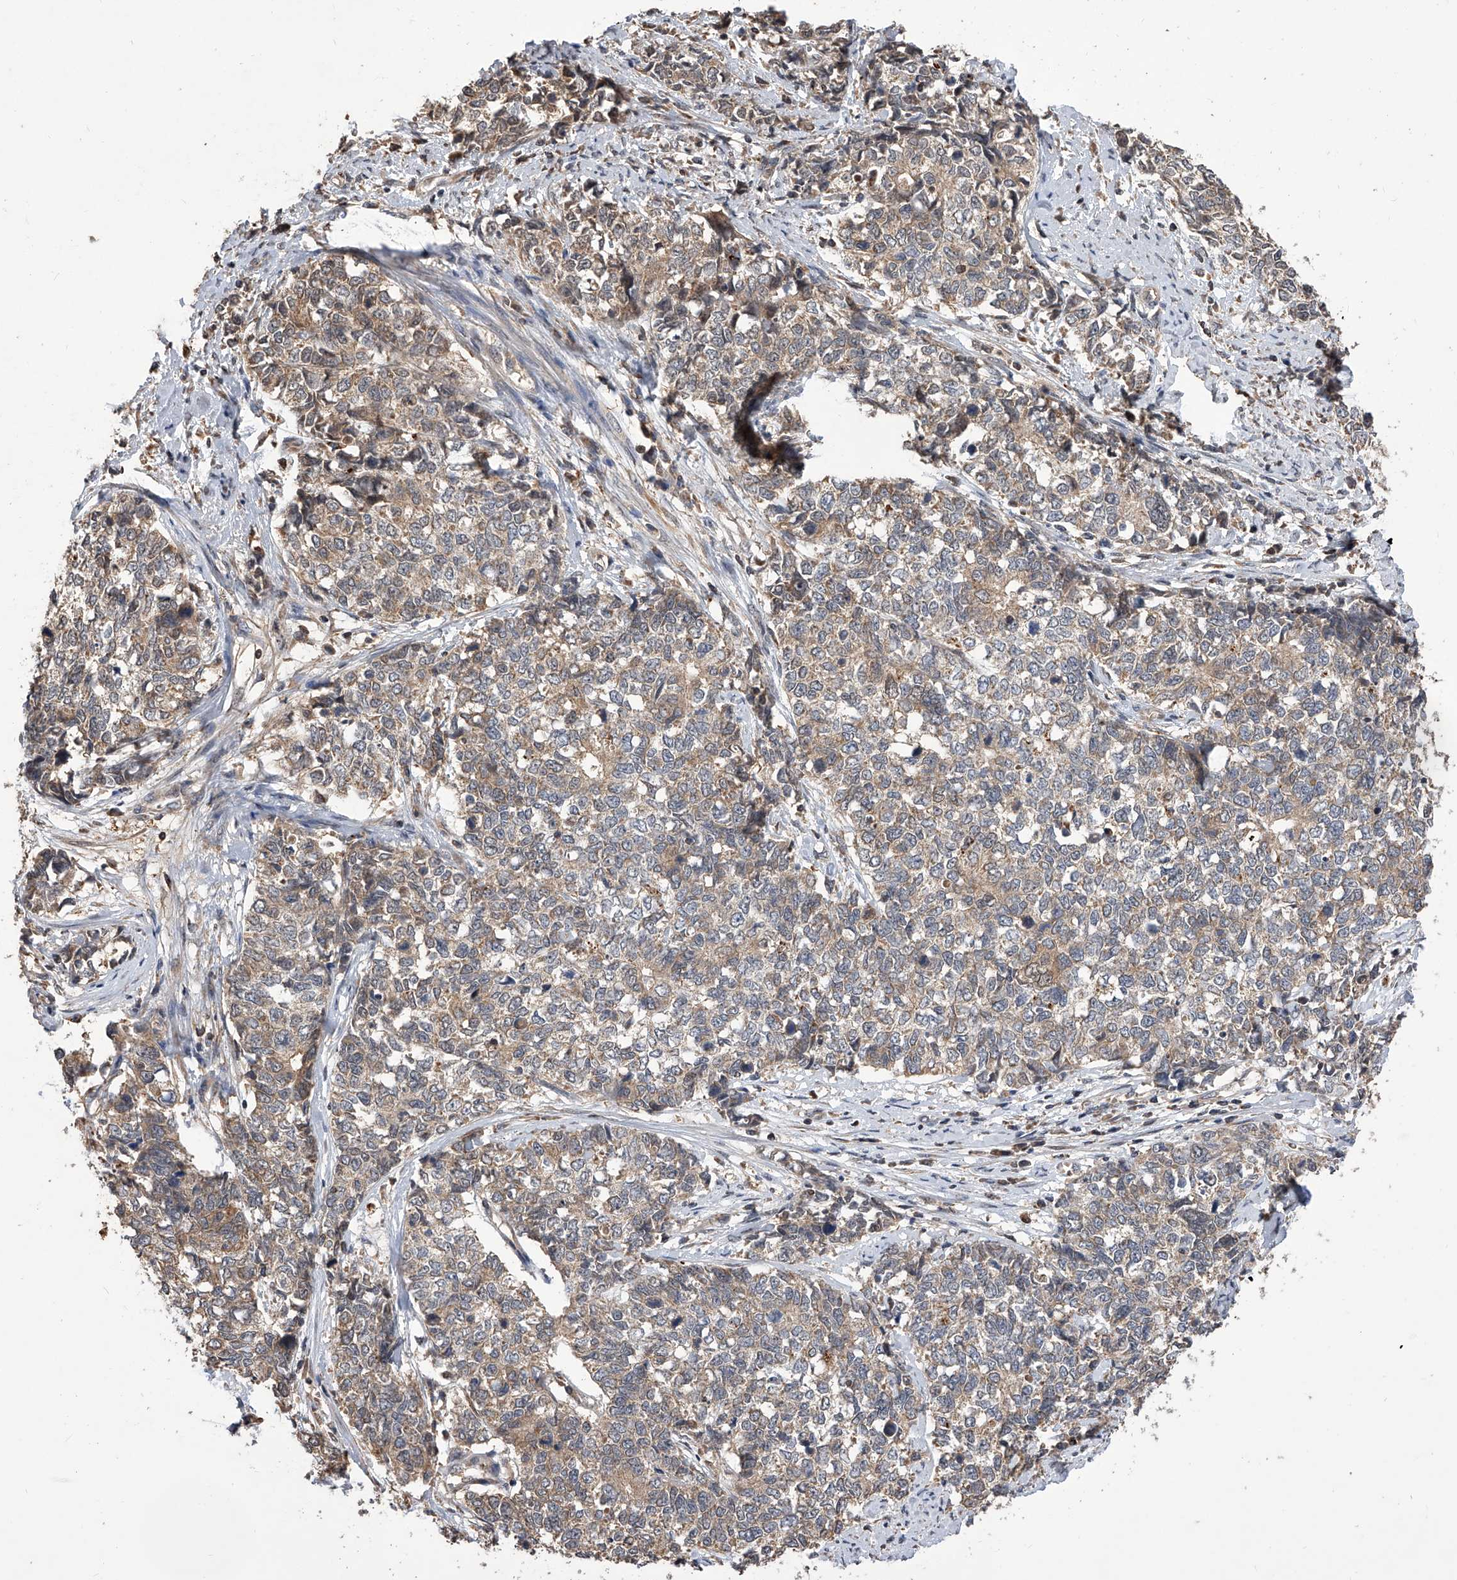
{"staining": {"intensity": "weak", "quantity": "25%-75%", "location": "cytoplasmic/membranous"}, "tissue": "cervical cancer", "cell_type": "Tumor cells", "image_type": "cancer", "snomed": [{"axis": "morphology", "description": "Squamous cell carcinoma, NOS"}, {"axis": "topography", "description": "Cervix"}], "caption": "Immunohistochemistry image of neoplastic tissue: cervical cancer (squamous cell carcinoma) stained using immunohistochemistry exhibits low levels of weak protein expression localized specifically in the cytoplasmic/membranous of tumor cells, appearing as a cytoplasmic/membranous brown color.", "gene": "GMDS", "patient": {"sex": "female", "age": 63}}